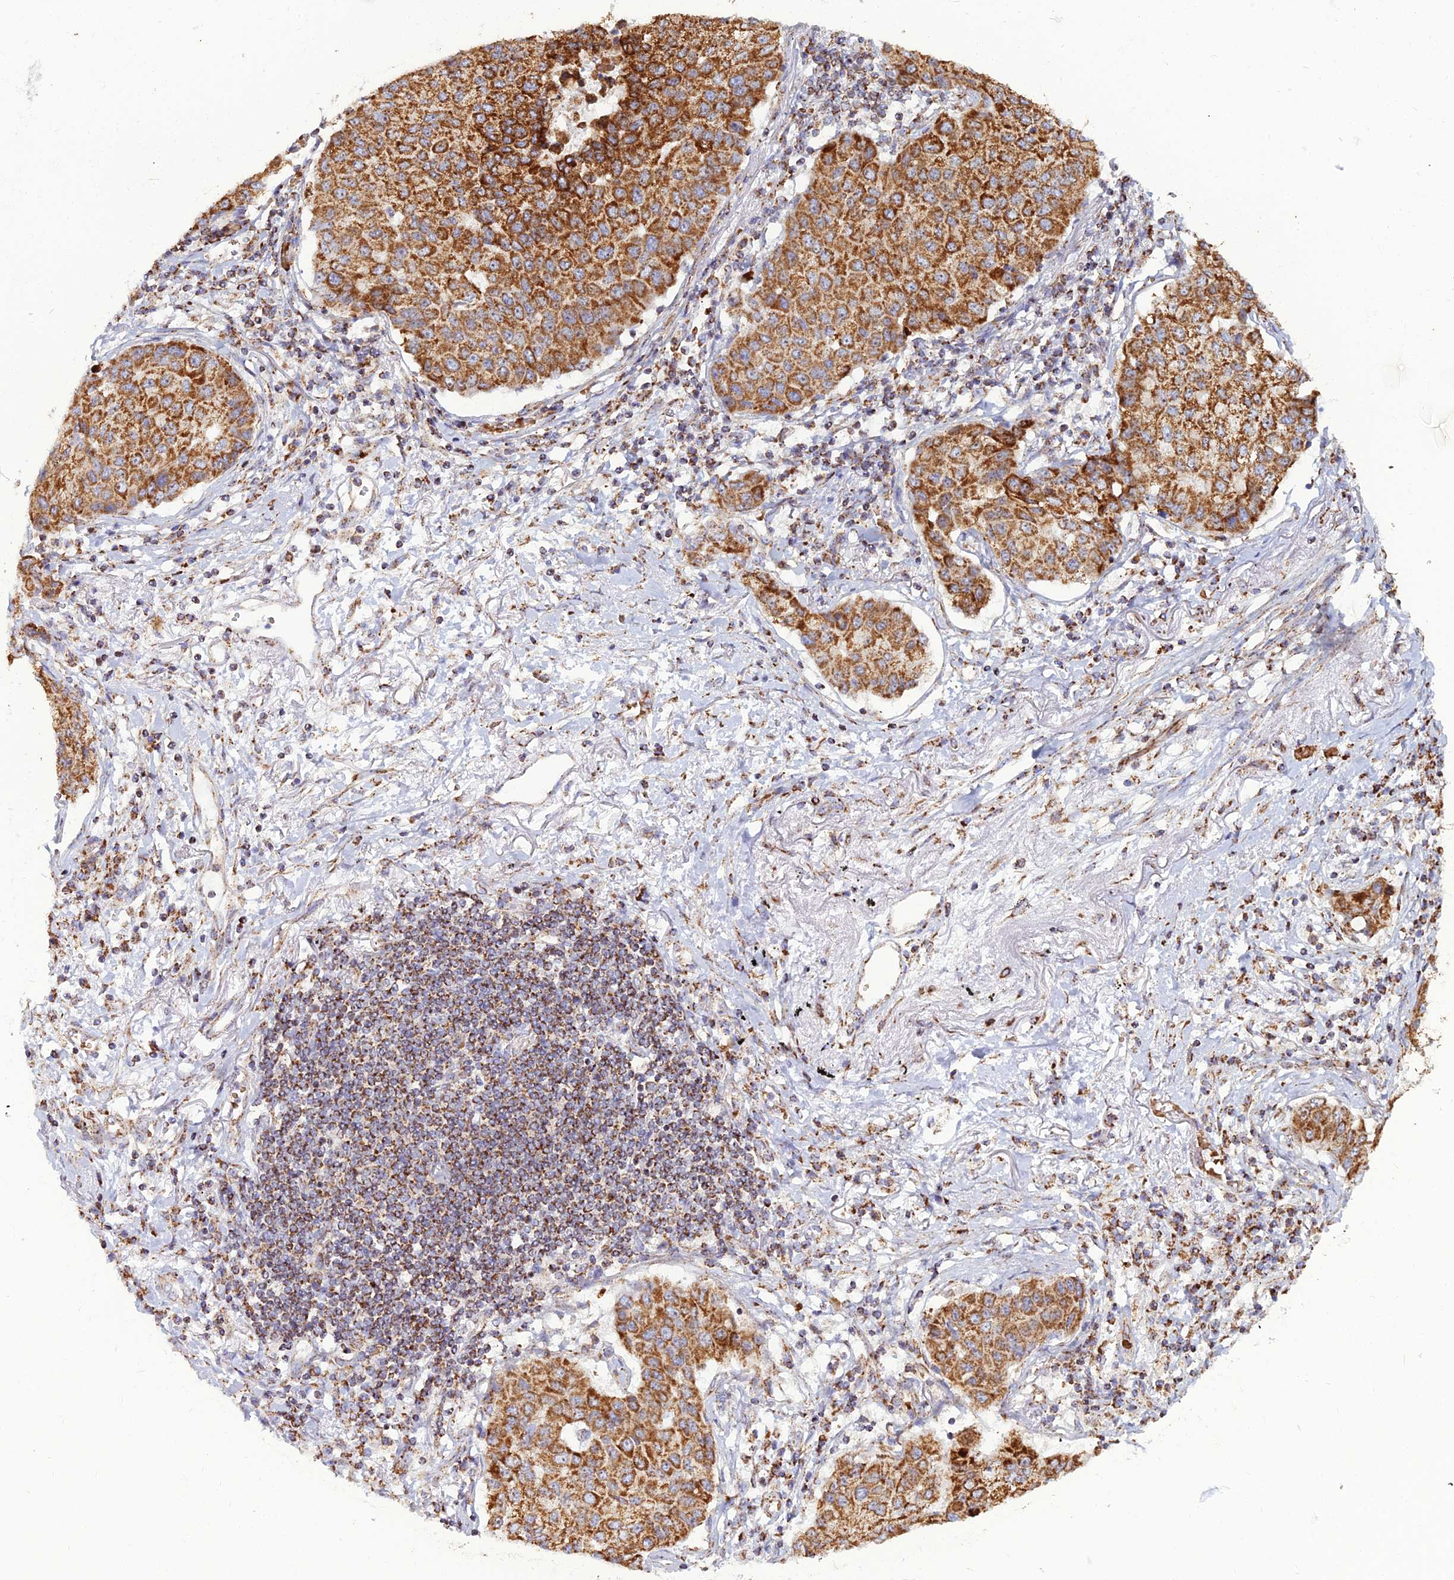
{"staining": {"intensity": "strong", "quantity": ">75%", "location": "cytoplasmic/membranous"}, "tissue": "lung cancer", "cell_type": "Tumor cells", "image_type": "cancer", "snomed": [{"axis": "morphology", "description": "Squamous cell carcinoma, NOS"}, {"axis": "topography", "description": "Lung"}], "caption": "The immunohistochemical stain shows strong cytoplasmic/membranous positivity in tumor cells of lung squamous cell carcinoma tissue.", "gene": "SLC35F4", "patient": {"sex": "male", "age": 74}}